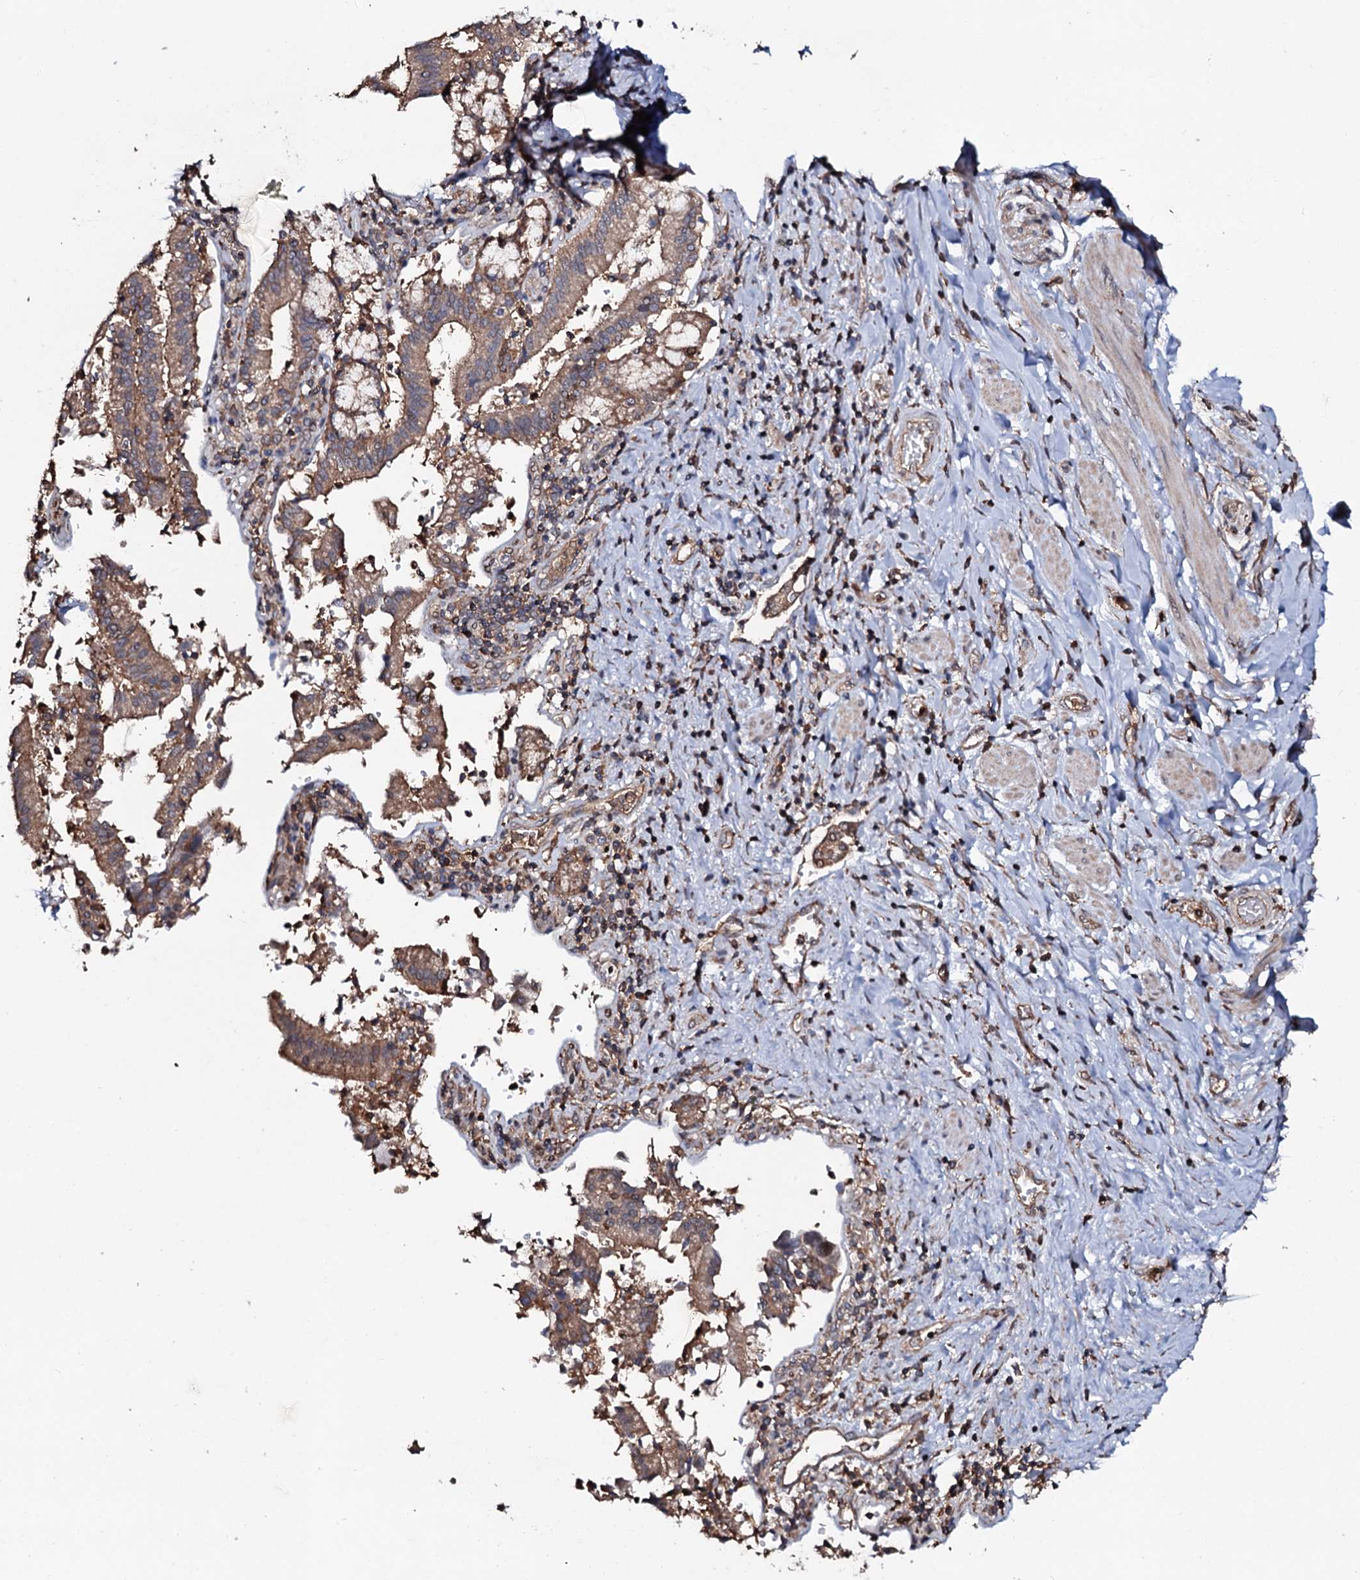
{"staining": {"intensity": "moderate", "quantity": "25%-75%", "location": "cytoplasmic/membranous"}, "tissue": "pancreatic cancer", "cell_type": "Tumor cells", "image_type": "cancer", "snomed": [{"axis": "morphology", "description": "Adenocarcinoma, NOS"}, {"axis": "topography", "description": "Pancreas"}], "caption": "Immunohistochemical staining of human pancreatic adenocarcinoma reveals medium levels of moderate cytoplasmic/membranous protein expression in approximately 25%-75% of tumor cells.", "gene": "COG6", "patient": {"sex": "male", "age": 46}}